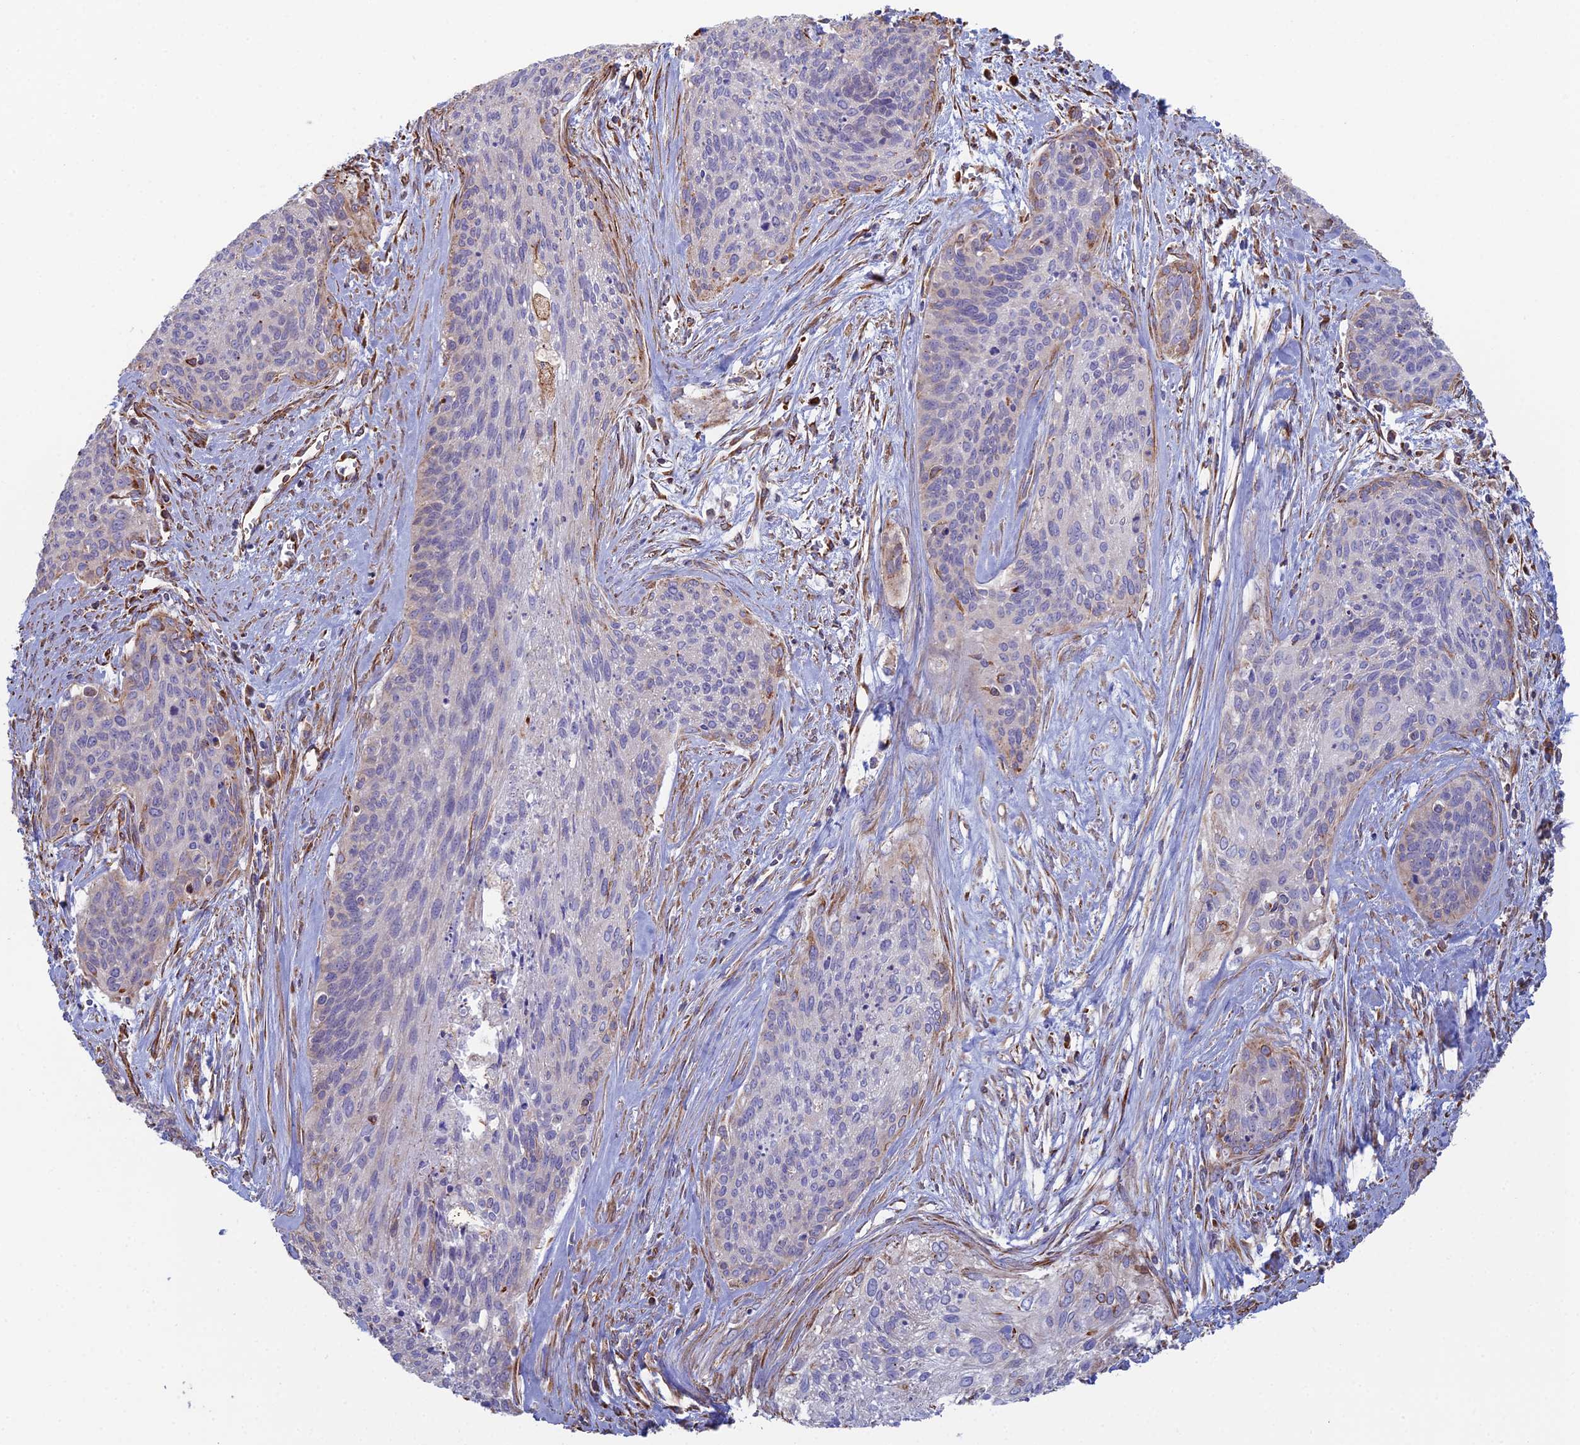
{"staining": {"intensity": "weak", "quantity": "<25%", "location": "cytoplasmic/membranous"}, "tissue": "cervical cancer", "cell_type": "Tumor cells", "image_type": "cancer", "snomed": [{"axis": "morphology", "description": "Squamous cell carcinoma, NOS"}, {"axis": "topography", "description": "Cervix"}], "caption": "An IHC histopathology image of cervical cancer is shown. There is no staining in tumor cells of cervical cancer.", "gene": "CLVS2", "patient": {"sex": "female", "age": 55}}